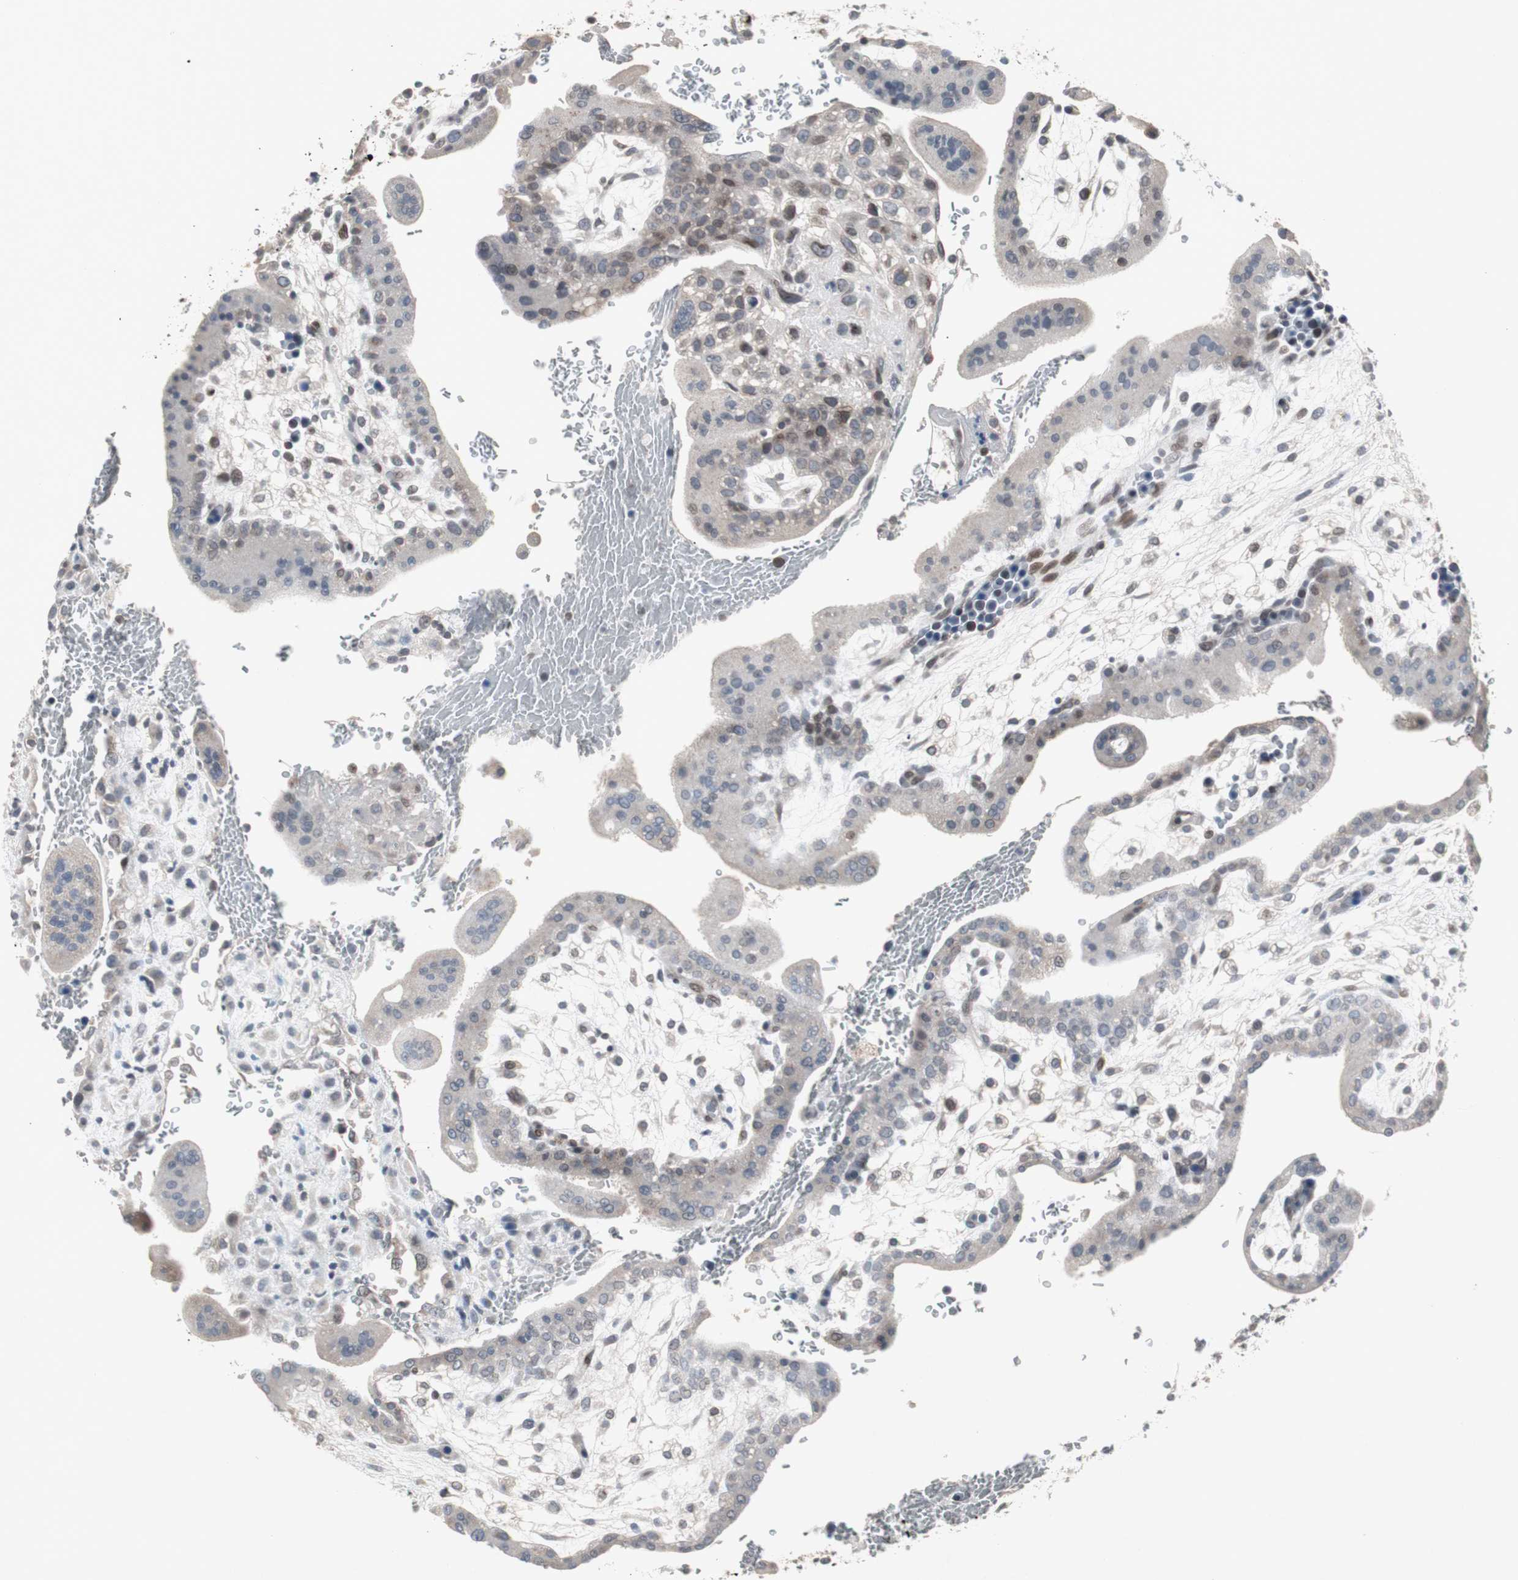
{"staining": {"intensity": "negative", "quantity": "none", "location": "none"}, "tissue": "placenta", "cell_type": "Decidual cells", "image_type": "normal", "snomed": [{"axis": "morphology", "description": "Normal tissue, NOS"}, {"axis": "topography", "description": "Placenta"}], "caption": "Benign placenta was stained to show a protein in brown. There is no significant expression in decidual cells. (Stains: DAB immunohistochemistry with hematoxylin counter stain, Microscopy: brightfield microscopy at high magnification).", "gene": "ZNF396", "patient": {"sex": "female", "age": 35}}